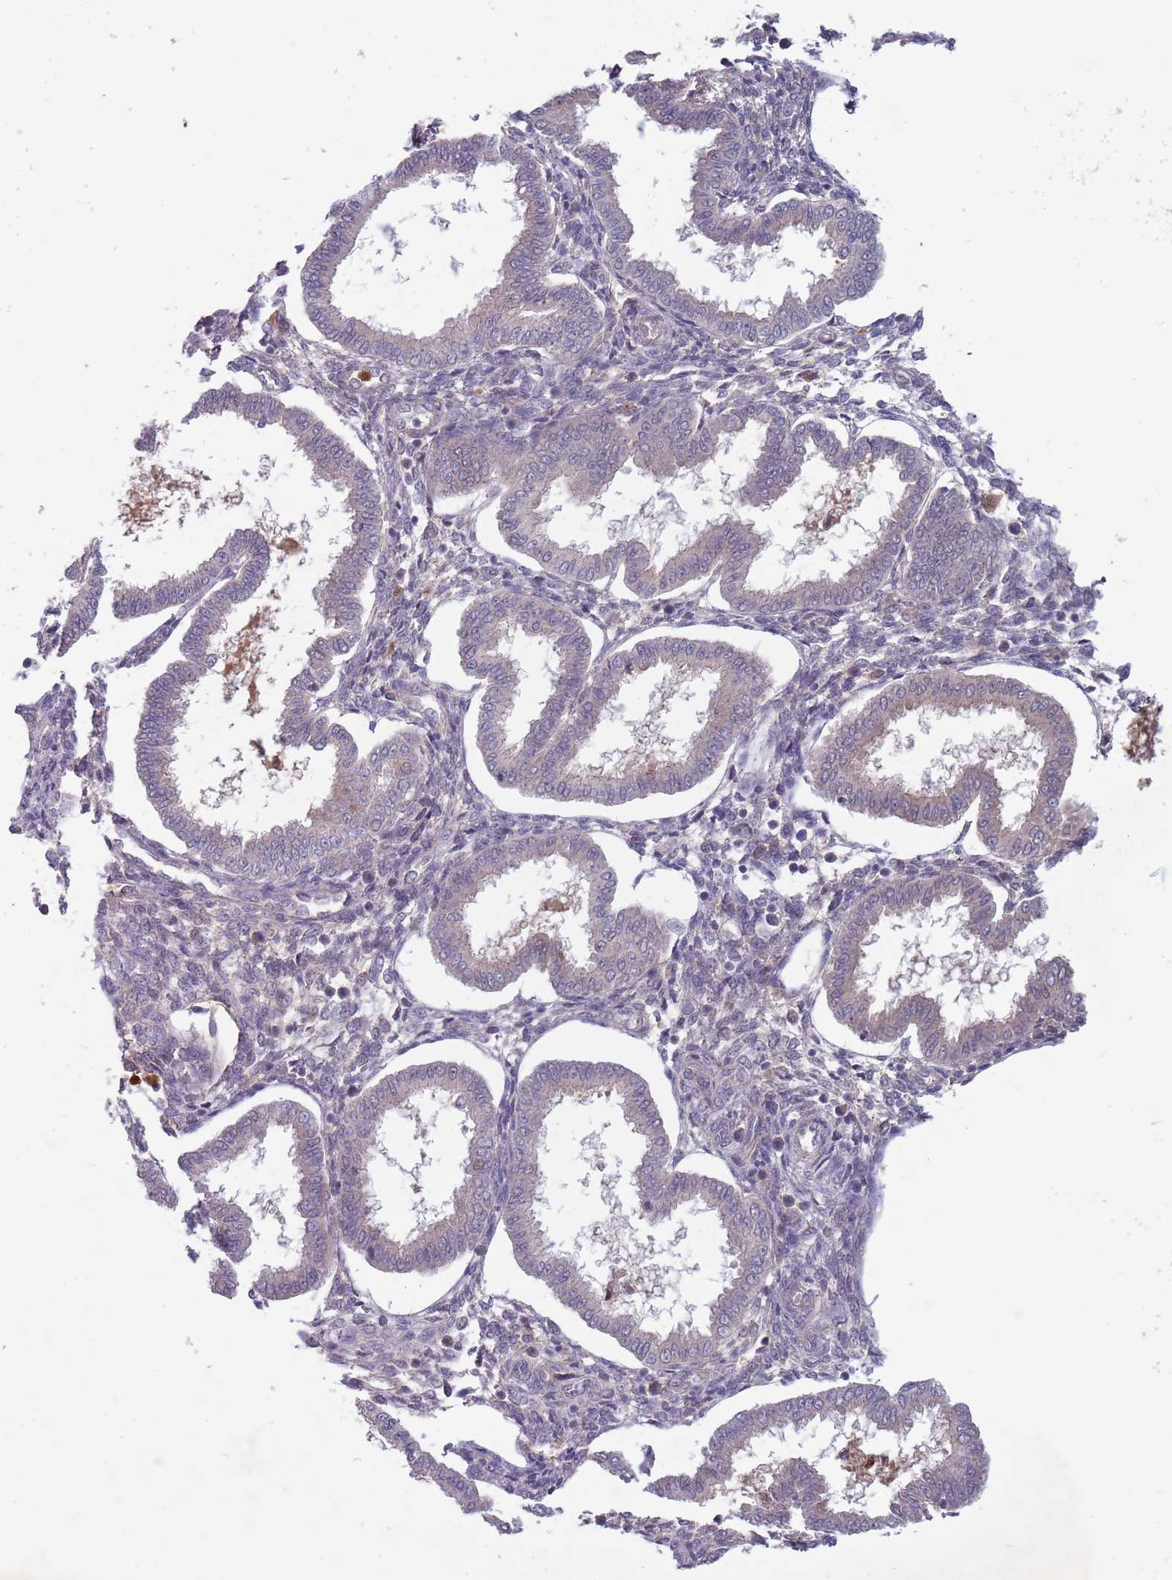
{"staining": {"intensity": "negative", "quantity": "none", "location": "none"}, "tissue": "endometrium", "cell_type": "Cells in endometrial stroma", "image_type": "normal", "snomed": [{"axis": "morphology", "description": "Normal tissue, NOS"}, {"axis": "topography", "description": "Endometrium"}], "caption": "IHC of benign human endometrium reveals no positivity in cells in endometrial stroma.", "gene": "TYW1B", "patient": {"sex": "female", "age": 24}}